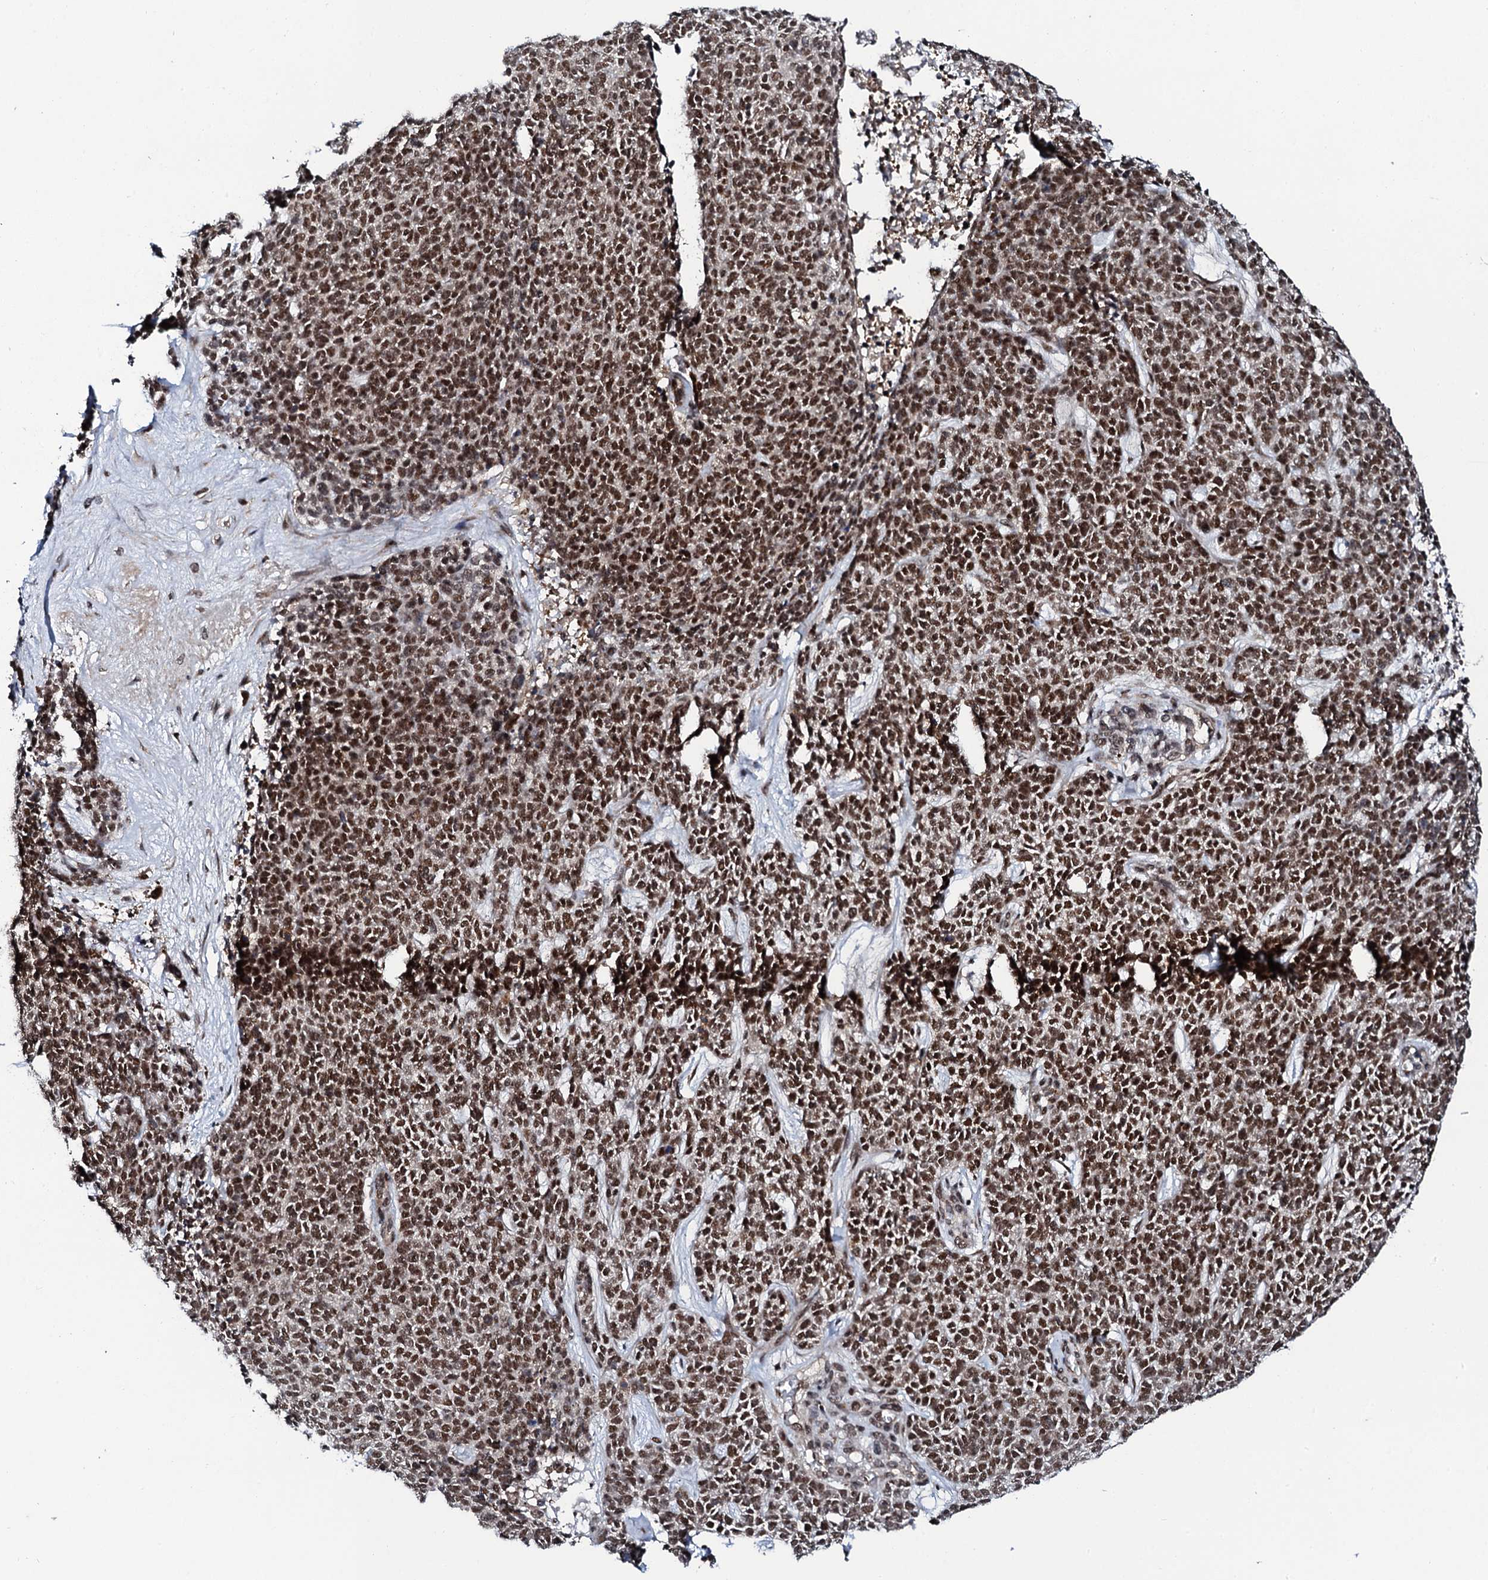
{"staining": {"intensity": "strong", "quantity": ">75%", "location": "nuclear"}, "tissue": "skin cancer", "cell_type": "Tumor cells", "image_type": "cancer", "snomed": [{"axis": "morphology", "description": "Basal cell carcinoma"}, {"axis": "topography", "description": "Skin"}], "caption": "This histopathology image reveals skin cancer stained with immunohistochemistry (IHC) to label a protein in brown. The nuclear of tumor cells show strong positivity for the protein. Nuclei are counter-stained blue.", "gene": "CSTF3", "patient": {"sex": "female", "age": 84}}